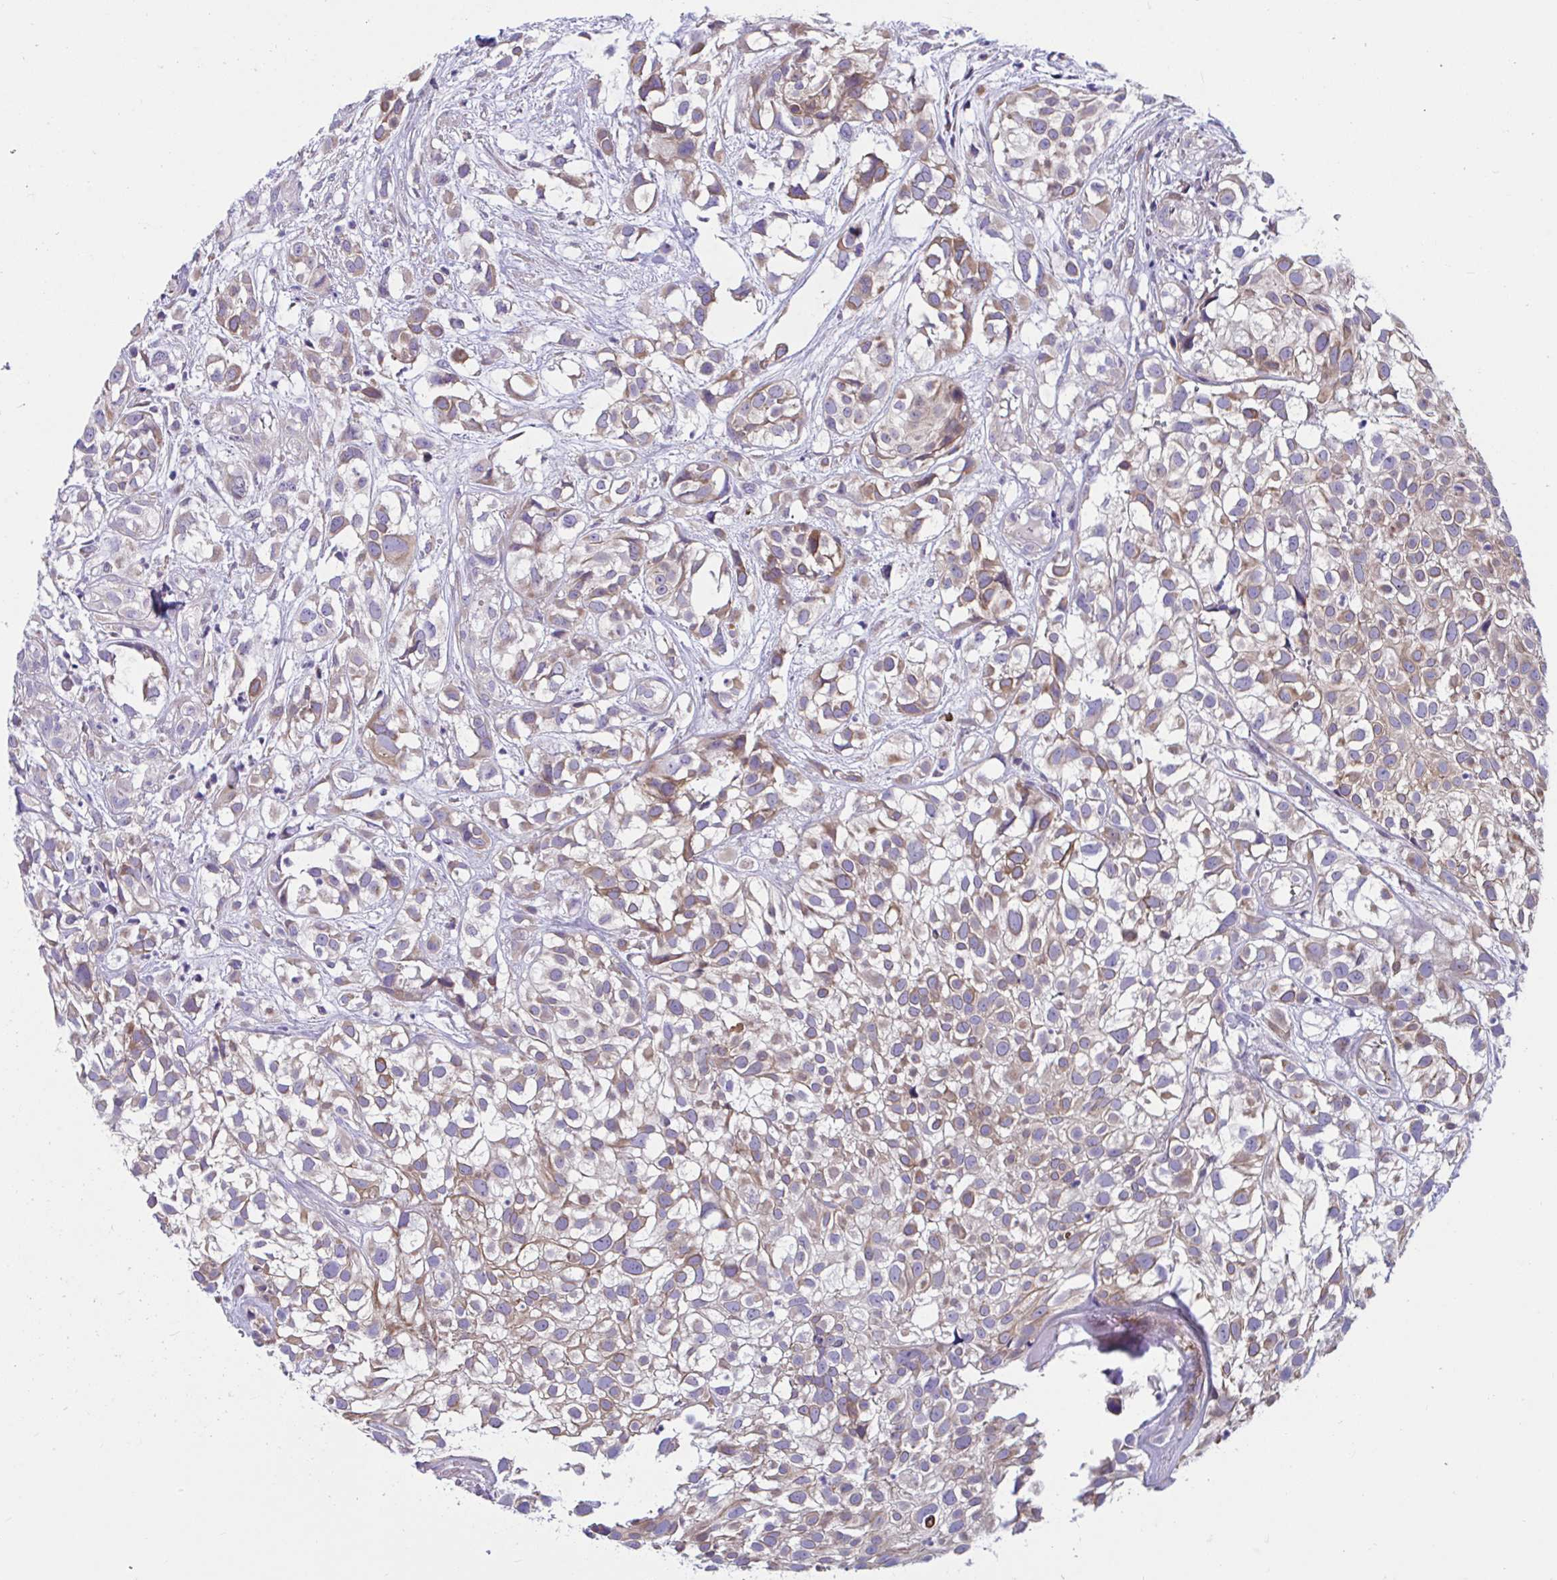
{"staining": {"intensity": "moderate", "quantity": ">75%", "location": "cytoplasmic/membranous"}, "tissue": "urothelial cancer", "cell_type": "Tumor cells", "image_type": "cancer", "snomed": [{"axis": "morphology", "description": "Urothelial carcinoma, High grade"}, {"axis": "topography", "description": "Urinary bladder"}], "caption": "Urothelial carcinoma (high-grade) was stained to show a protein in brown. There is medium levels of moderate cytoplasmic/membranous positivity in approximately >75% of tumor cells. The protein of interest is stained brown, and the nuclei are stained in blue (DAB IHC with brightfield microscopy, high magnification).", "gene": "WBP1", "patient": {"sex": "male", "age": 56}}